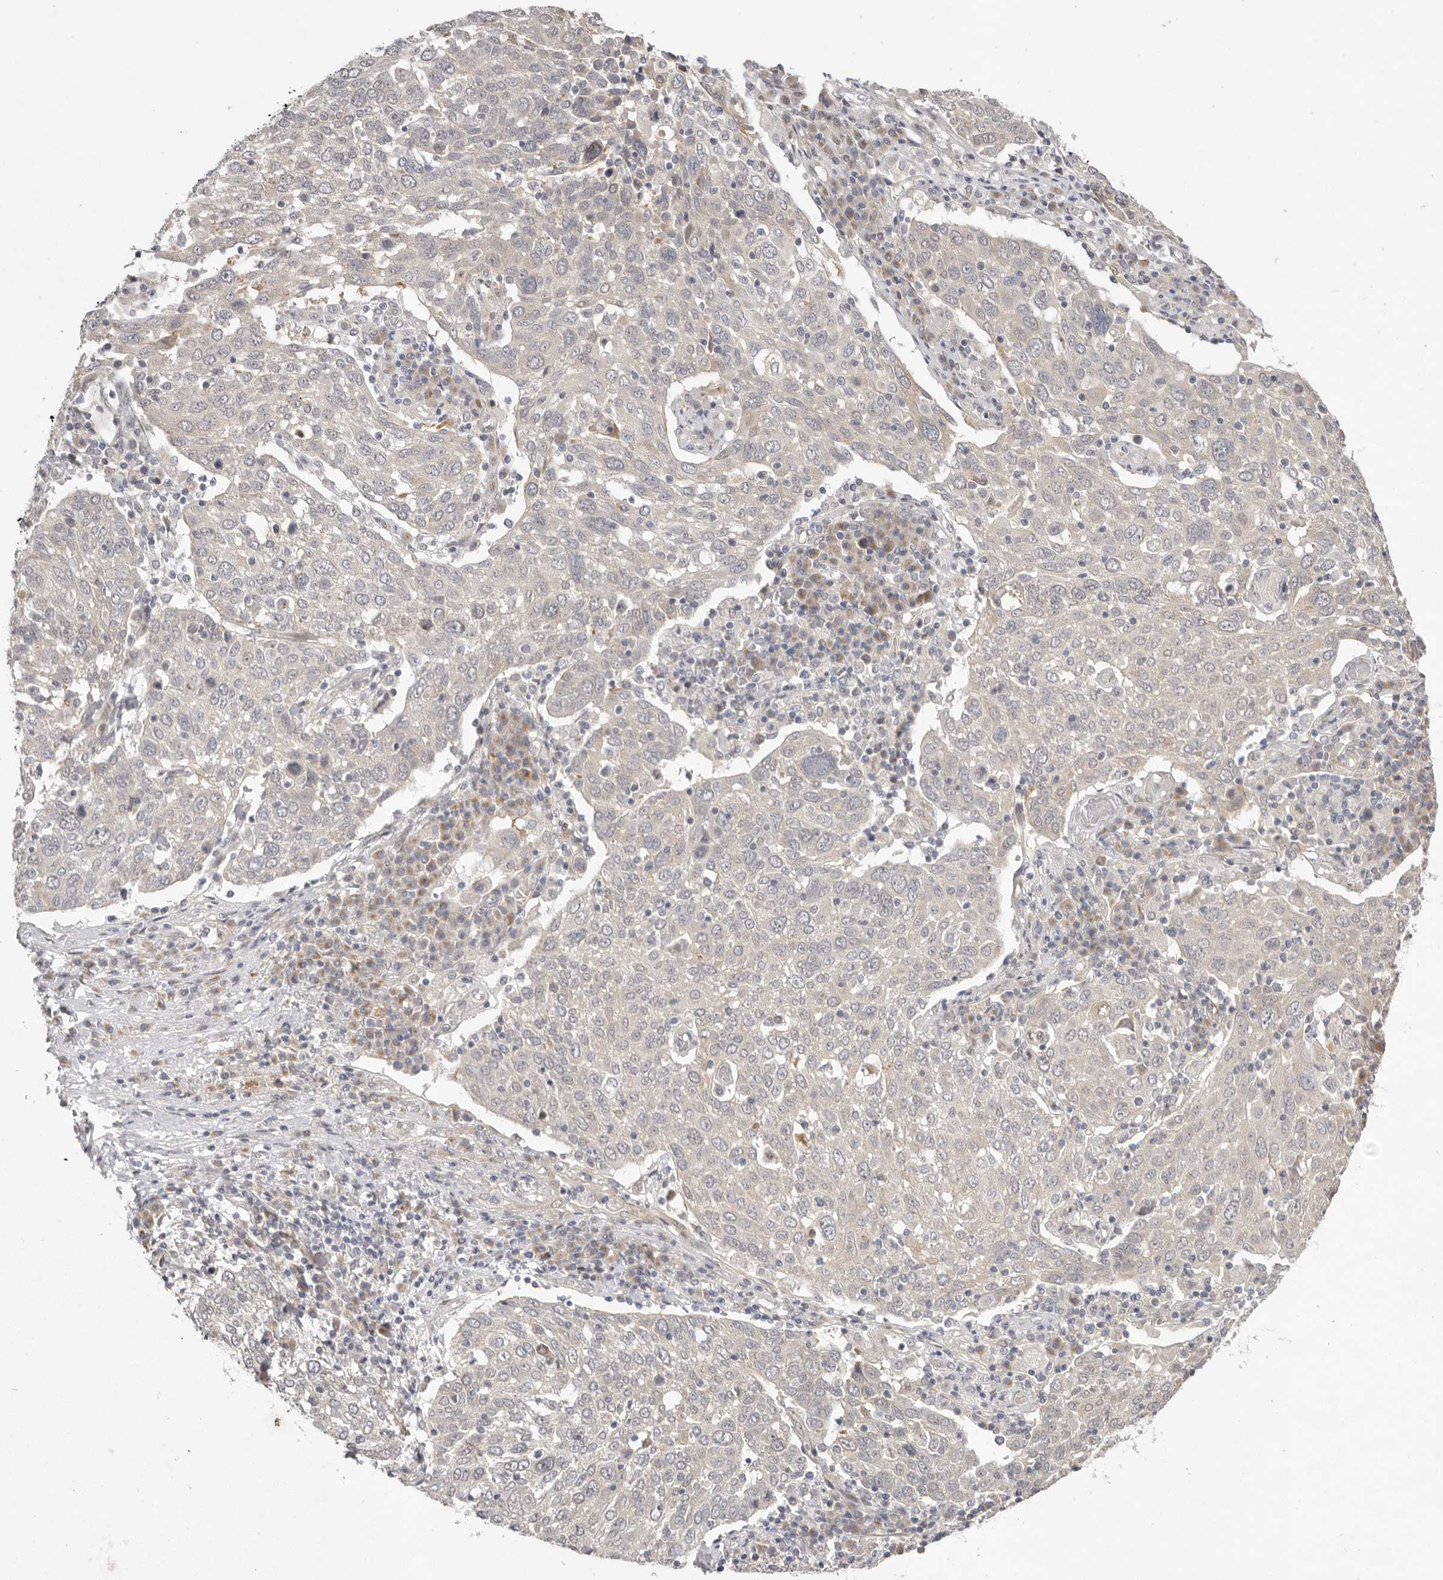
{"staining": {"intensity": "moderate", "quantity": "<25%", "location": "cytoplasmic/membranous"}, "tissue": "lung cancer", "cell_type": "Tumor cells", "image_type": "cancer", "snomed": [{"axis": "morphology", "description": "Squamous cell carcinoma, NOS"}, {"axis": "topography", "description": "Lung"}], "caption": "Protein expression analysis of human lung cancer reveals moderate cytoplasmic/membranous expression in approximately <25% of tumor cells.", "gene": "NSUN4", "patient": {"sex": "male", "age": 65}}